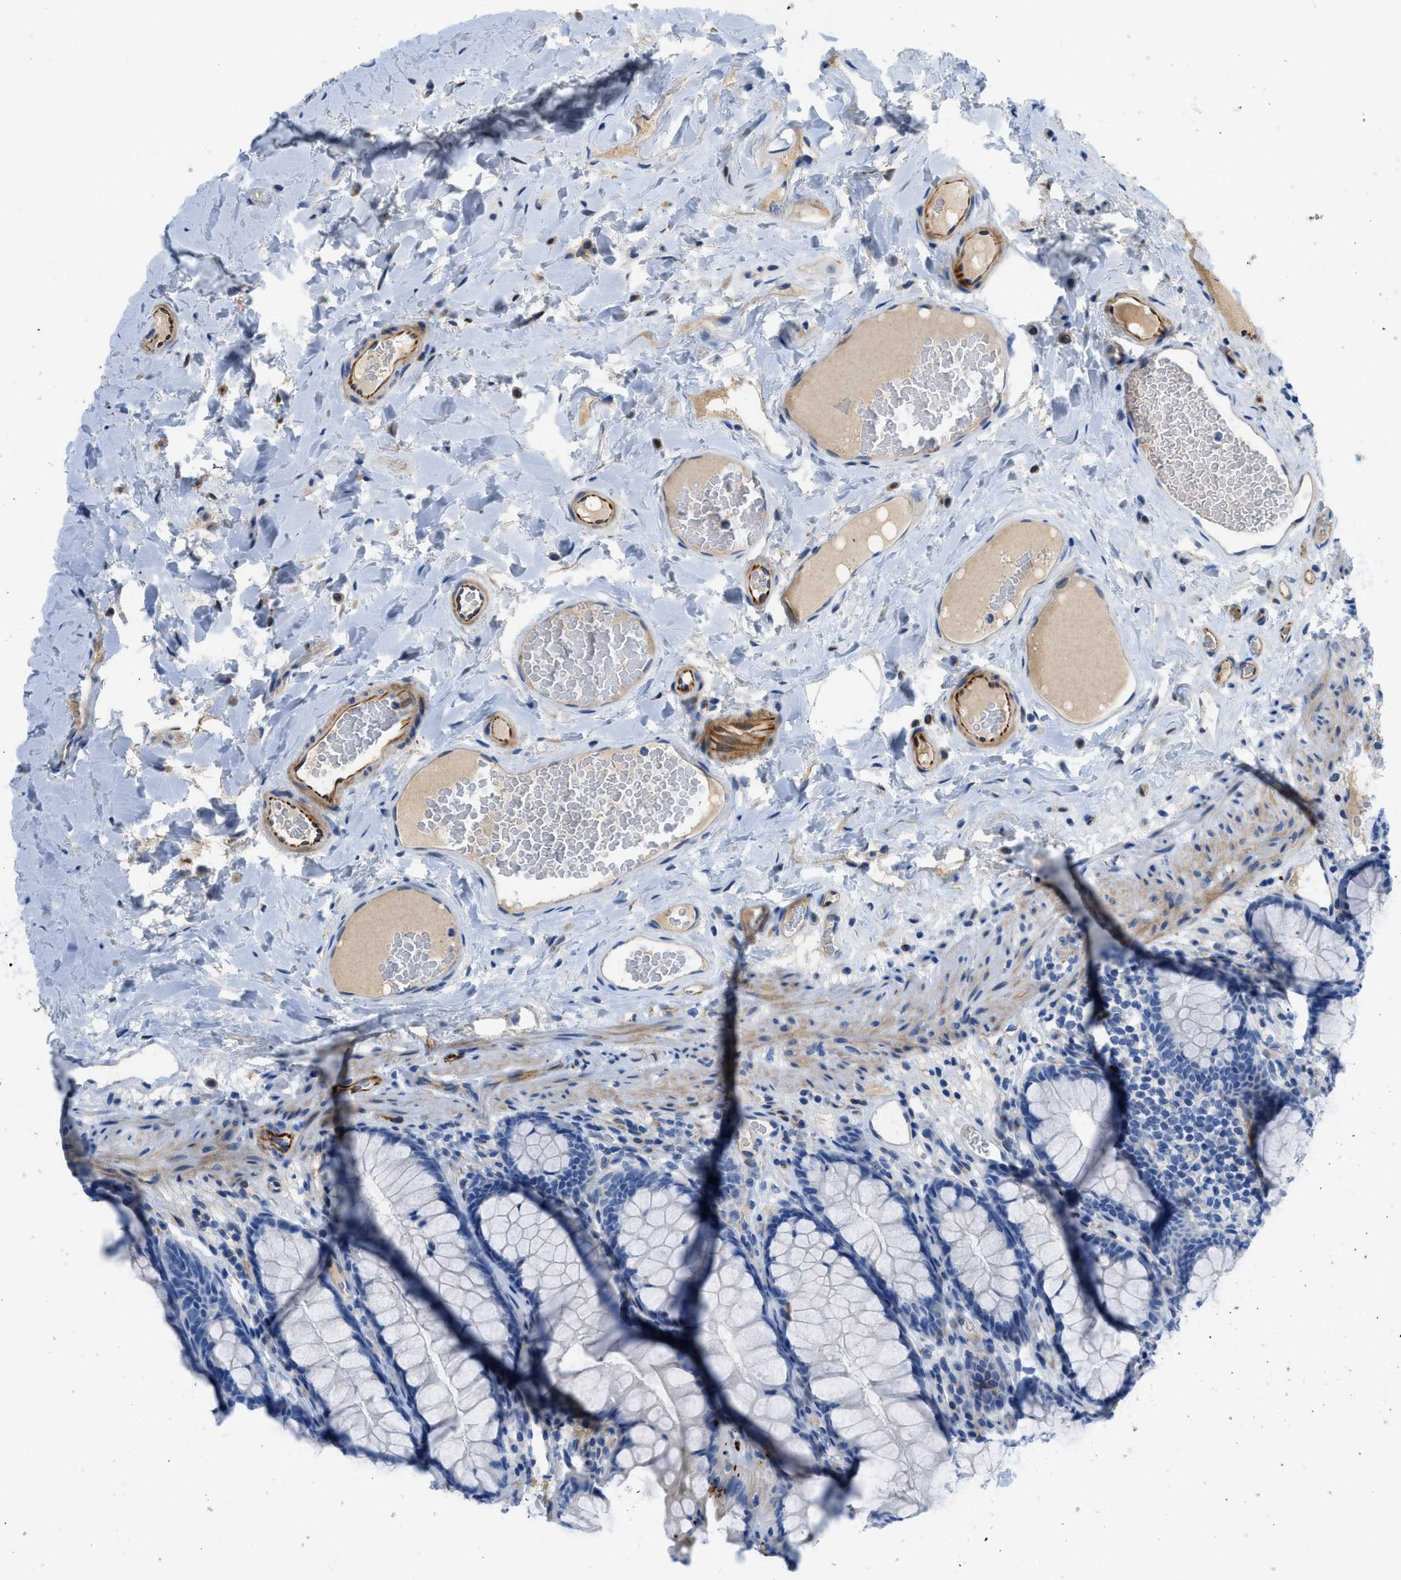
{"staining": {"intensity": "strong", "quantity": ">75%", "location": "cytoplasmic/membranous"}, "tissue": "colon", "cell_type": "Endothelial cells", "image_type": "normal", "snomed": [{"axis": "morphology", "description": "Normal tissue, NOS"}, {"axis": "topography", "description": "Colon"}], "caption": "Brown immunohistochemical staining in benign human colon shows strong cytoplasmic/membranous expression in approximately >75% of endothelial cells.", "gene": "XCR1", "patient": {"sex": "female", "age": 55}}